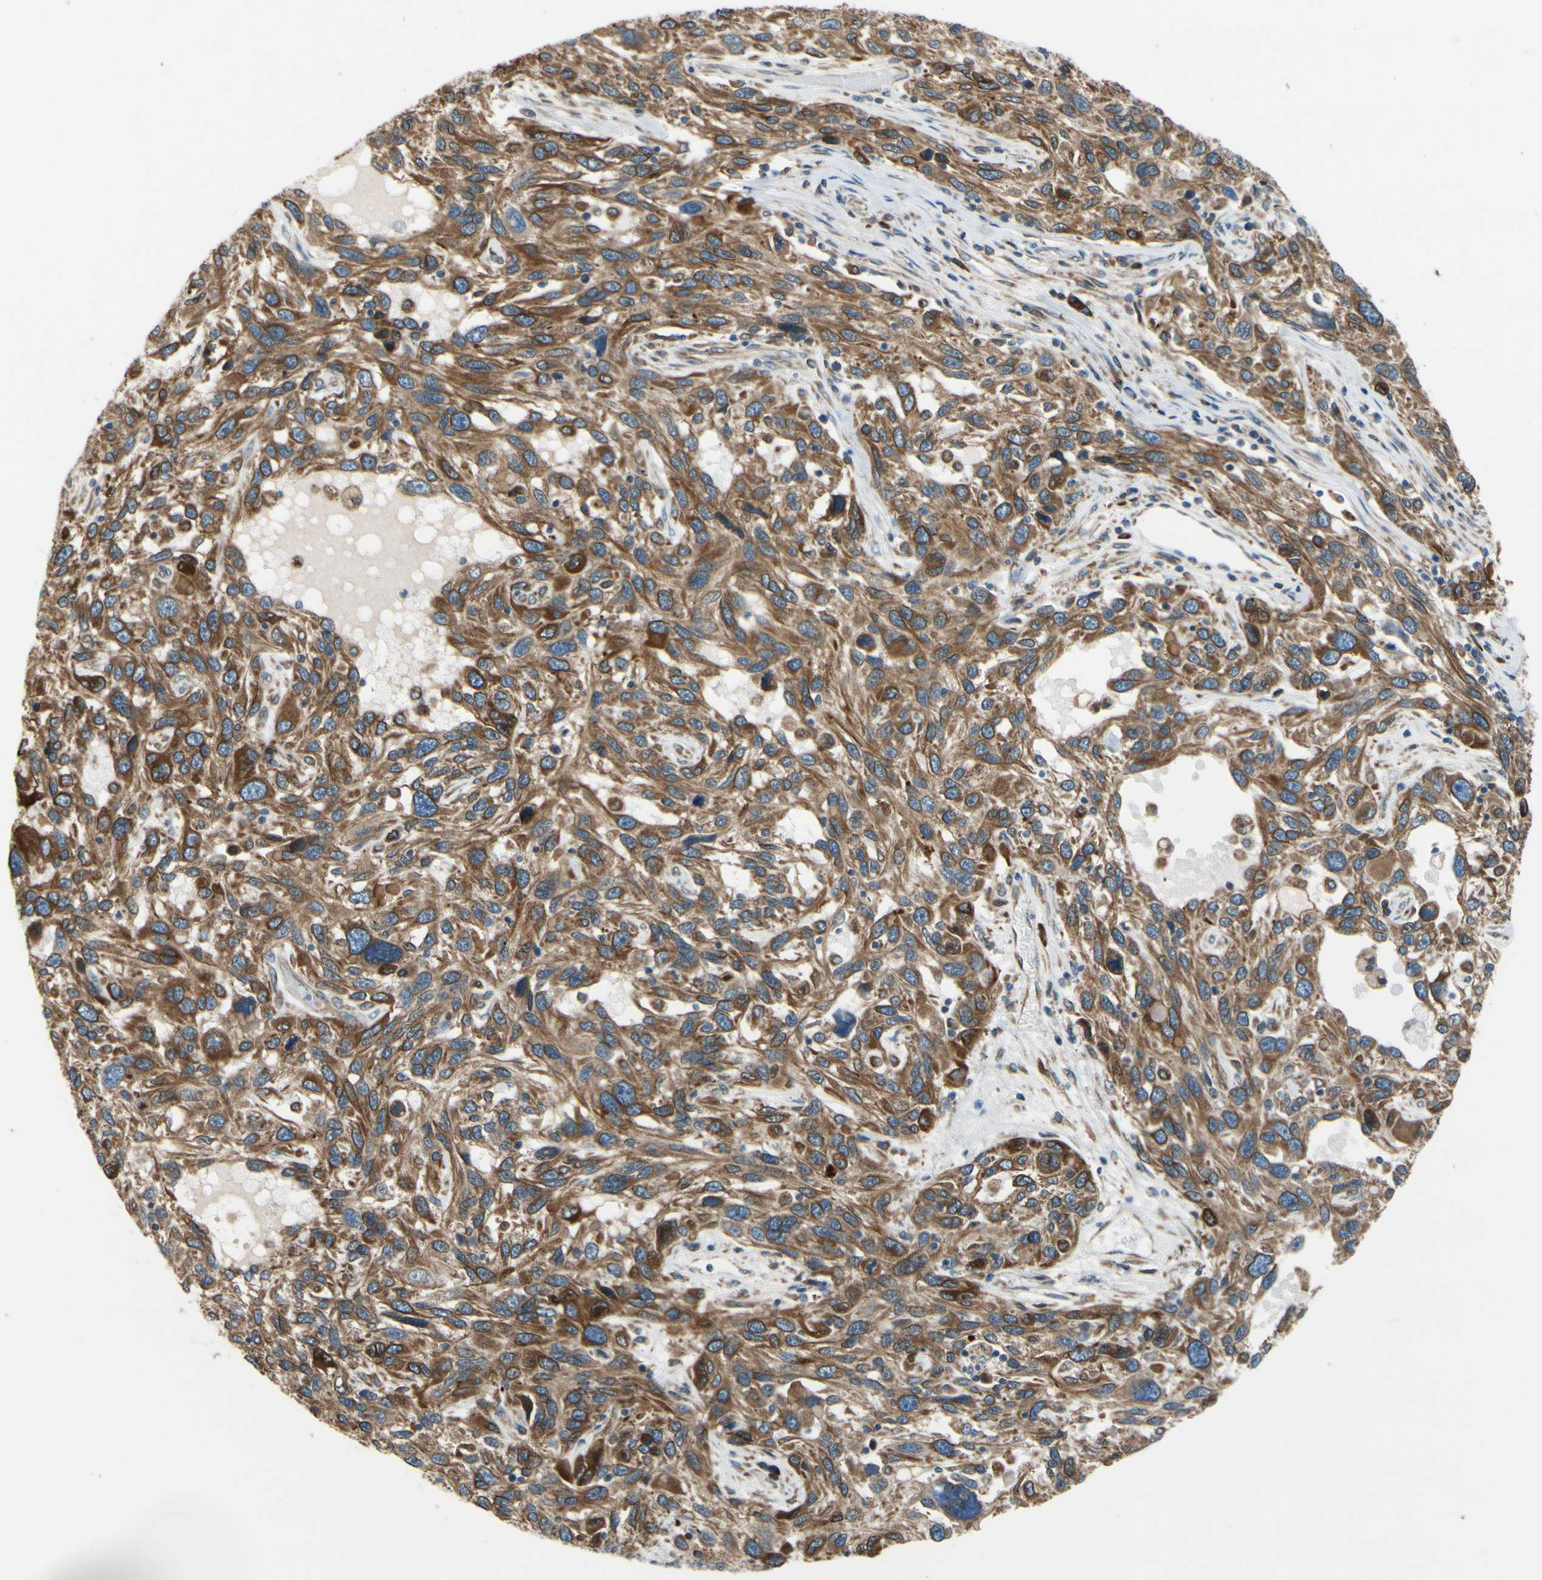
{"staining": {"intensity": "strong", "quantity": ">75%", "location": "cytoplasmic/membranous"}, "tissue": "melanoma", "cell_type": "Tumor cells", "image_type": "cancer", "snomed": [{"axis": "morphology", "description": "Malignant melanoma, NOS"}, {"axis": "topography", "description": "Skin"}], "caption": "Strong cytoplasmic/membranous positivity is seen in about >75% of tumor cells in melanoma.", "gene": "CLCC1", "patient": {"sex": "male", "age": 53}}